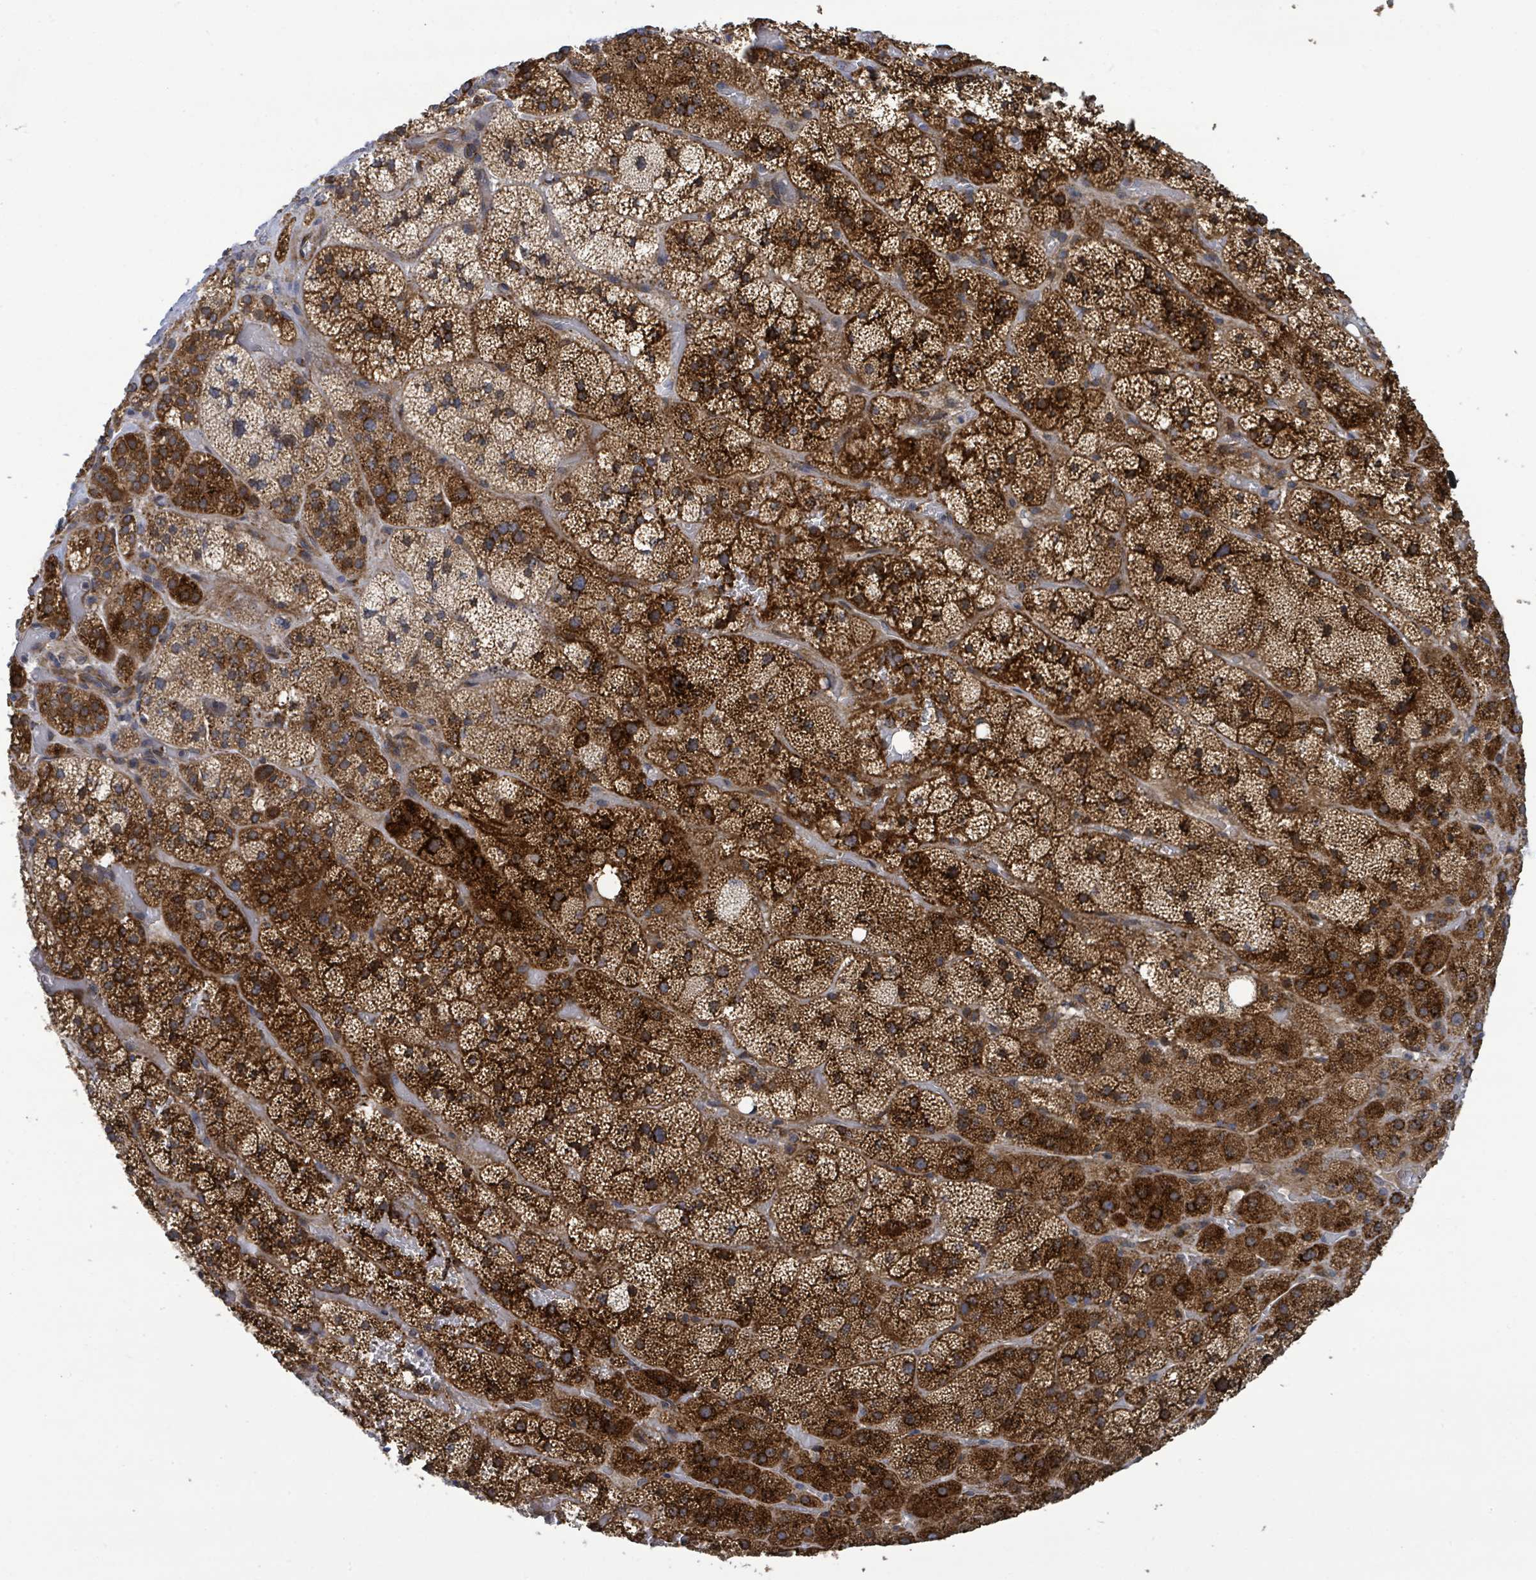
{"staining": {"intensity": "strong", "quantity": ">75%", "location": "cytoplasmic/membranous"}, "tissue": "adrenal gland", "cell_type": "Glandular cells", "image_type": "normal", "snomed": [{"axis": "morphology", "description": "Normal tissue, NOS"}, {"axis": "topography", "description": "Adrenal gland"}], "caption": "Glandular cells exhibit high levels of strong cytoplasmic/membranous staining in about >75% of cells in normal human adrenal gland.", "gene": "NOMO1", "patient": {"sex": "male", "age": 57}}